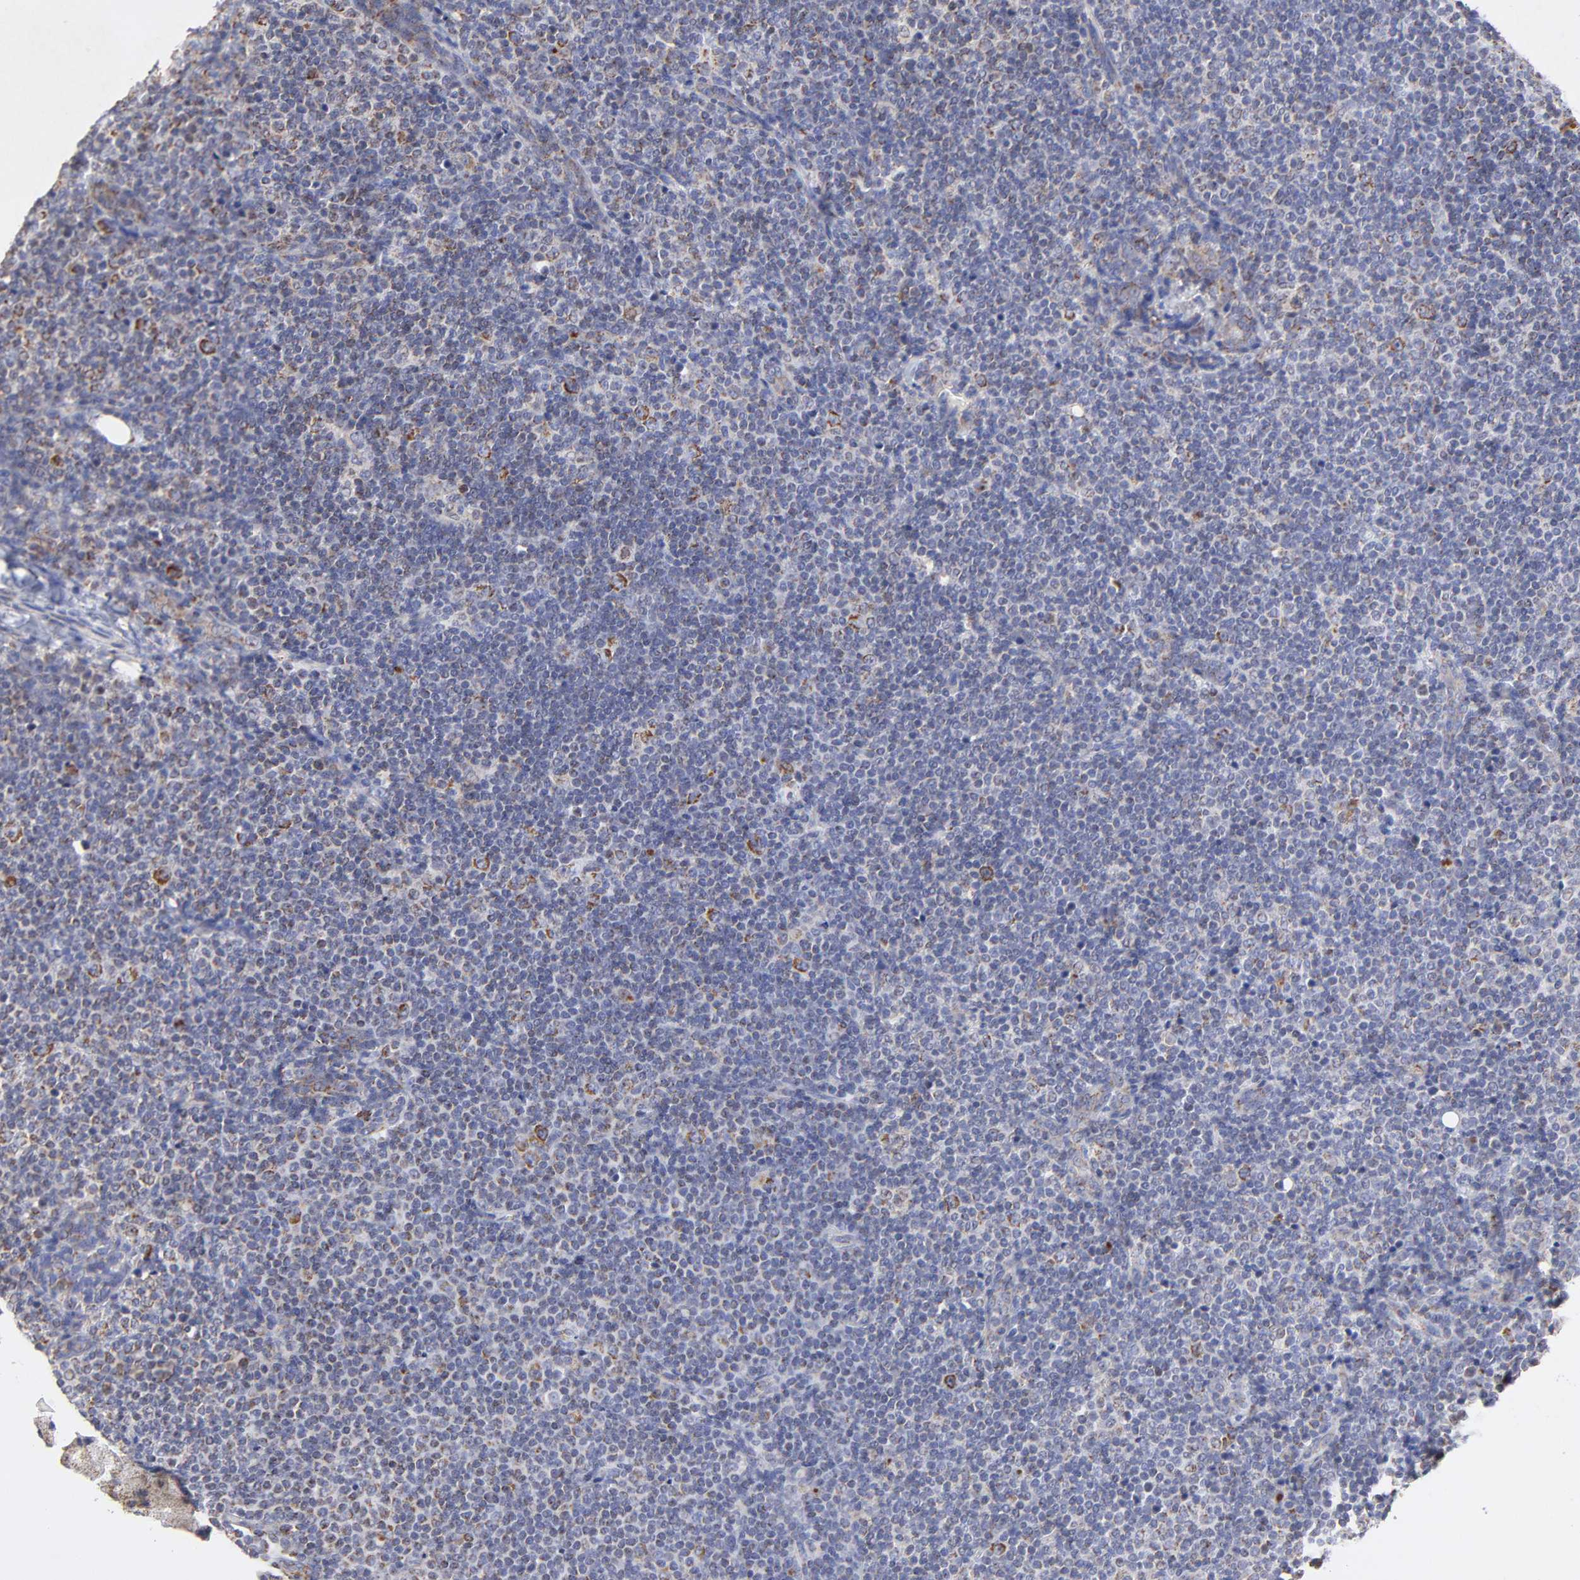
{"staining": {"intensity": "moderate", "quantity": ">75%", "location": "cytoplasmic/membranous"}, "tissue": "lymph node", "cell_type": "Germinal center cells", "image_type": "normal", "snomed": [{"axis": "morphology", "description": "Normal tissue, NOS"}, {"axis": "morphology", "description": "Uncertain malignant potential"}, {"axis": "topography", "description": "Lymph node"}, {"axis": "topography", "description": "Salivary gland, NOS"}], "caption": "IHC (DAB) staining of unremarkable human lymph node demonstrates moderate cytoplasmic/membranous protein staining in approximately >75% of germinal center cells.", "gene": "SSBP1", "patient": {"sex": "female", "age": 51}}